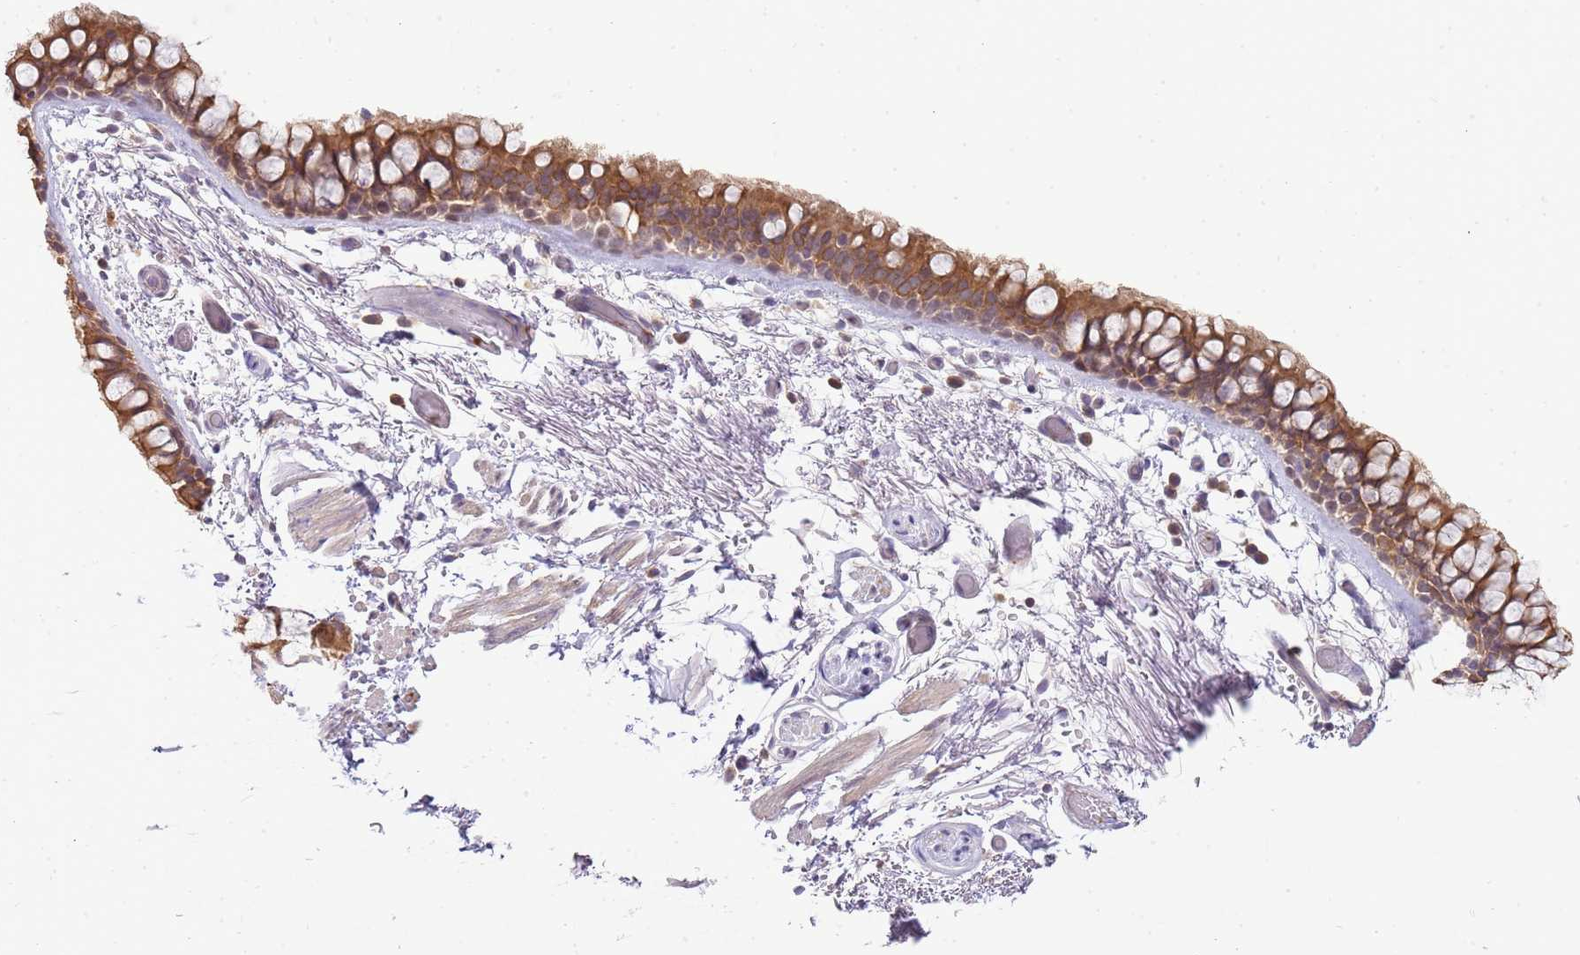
{"staining": {"intensity": "moderate", "quantity": ">75%", "location": "cytoplasmic/membranous,nuclear"}, "tissue": "bronchus", "cell_type": "Respiratory epithelial cells", "image_type": "normal", "snomed": [{"axis": "morphology", "description": "Normal tissue, NOS"}, {"axis": "topography", "description": "Bronchus"}], "caption": "Immunohistochemistry of benign human bronchus shows medium levels of moderate cytoplasmic/membranous,nuclear expression in approximately >75% of respiratory epithelial cells.", "gene": "CAPN7", "patient": {"sex": "male", "age": 65}}